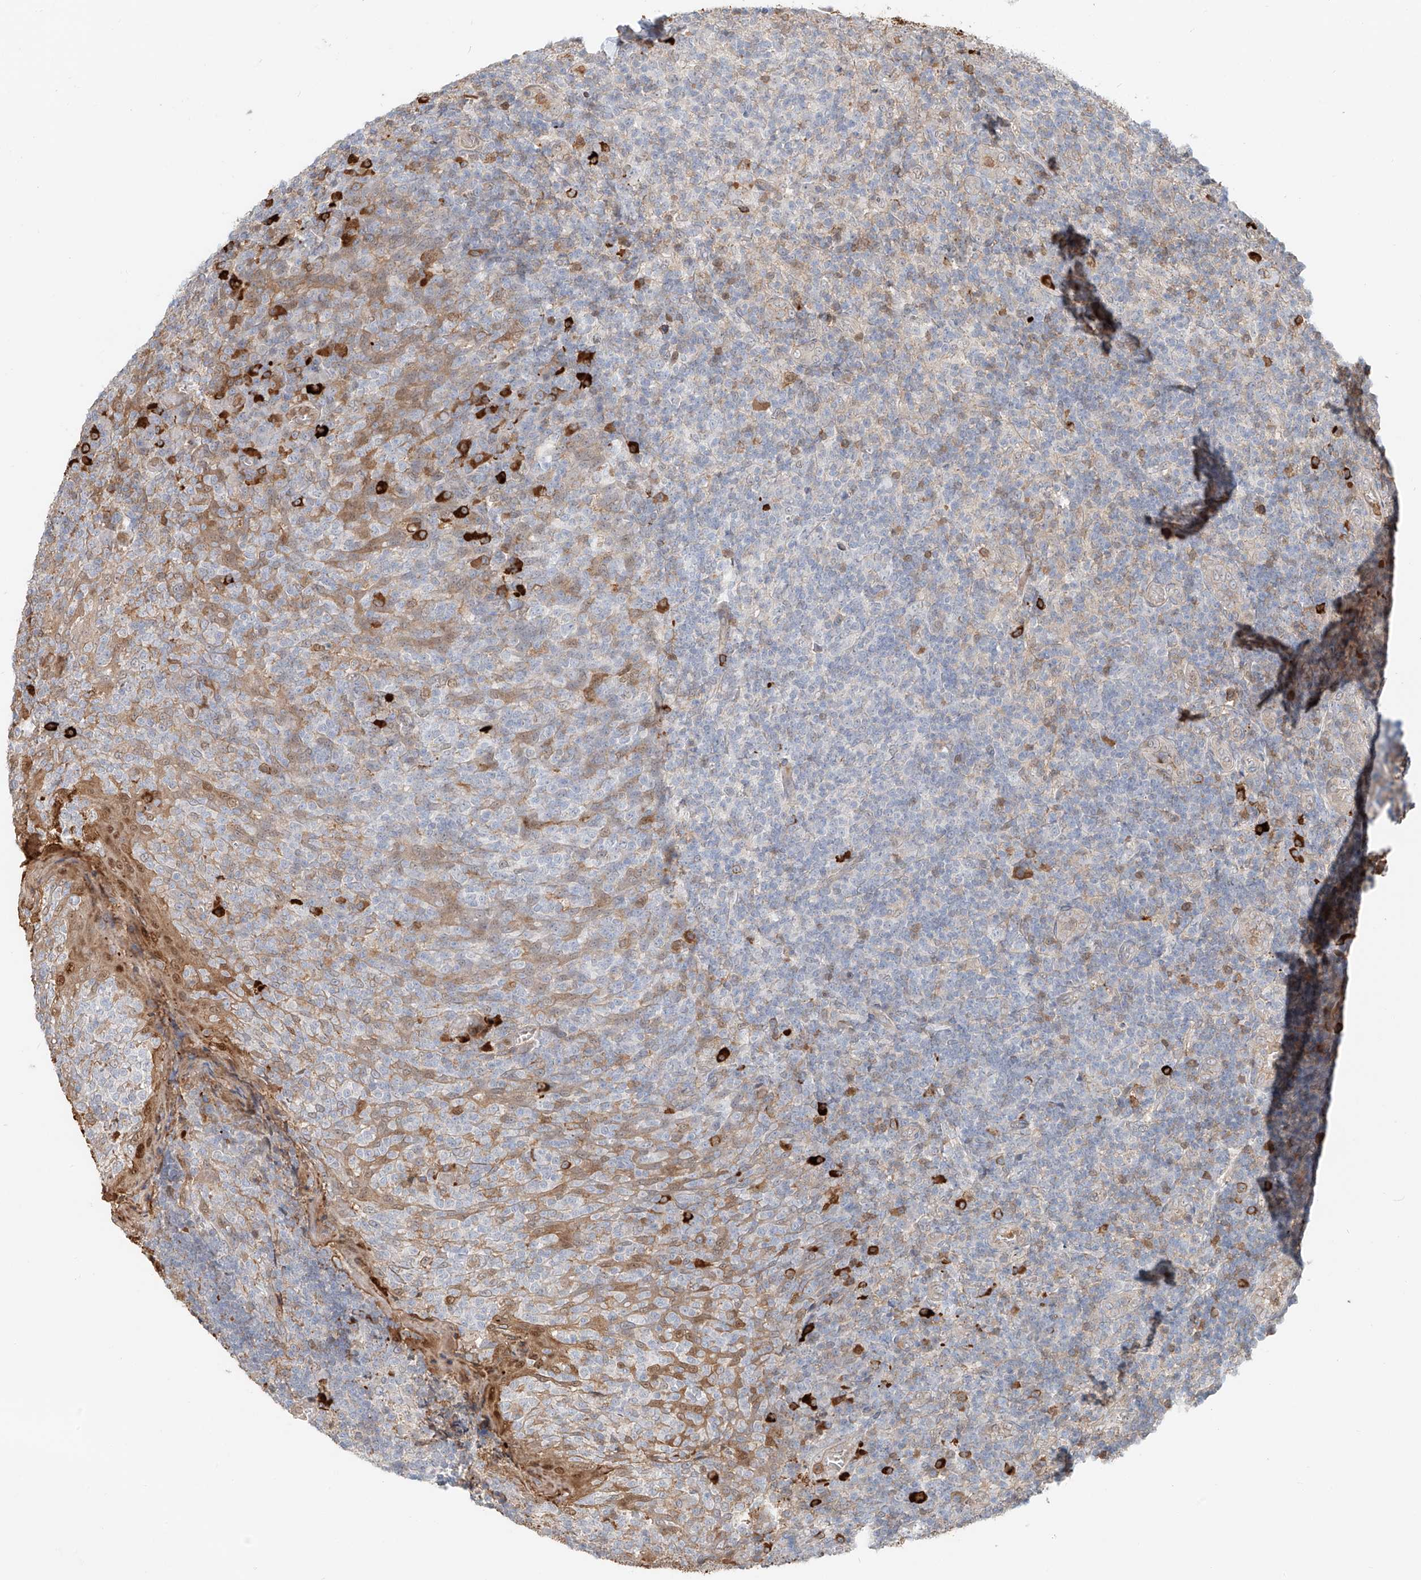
{"staining": {"intensity": "strong", "quantity": "<25%", "location": "nuclear"}, "tissue": "tonsil", "cell_type": "Germinal center cells", "image_type": "normal", "snomed": [{"axis": "morphology", "description": "Normal tissue, NOS"}, {"axis": "topography", "description": "Tonsil"}], "caption": "Immunohistochemistry photomicrograph of unremarkable human tonsil stained for a protein (brown), which demonstrates medium levels of strong nuclear positivity in approximately <25% of germinal center cells.", "gene": "CEP162", "patient": {"sex": "female", "age": 19}}